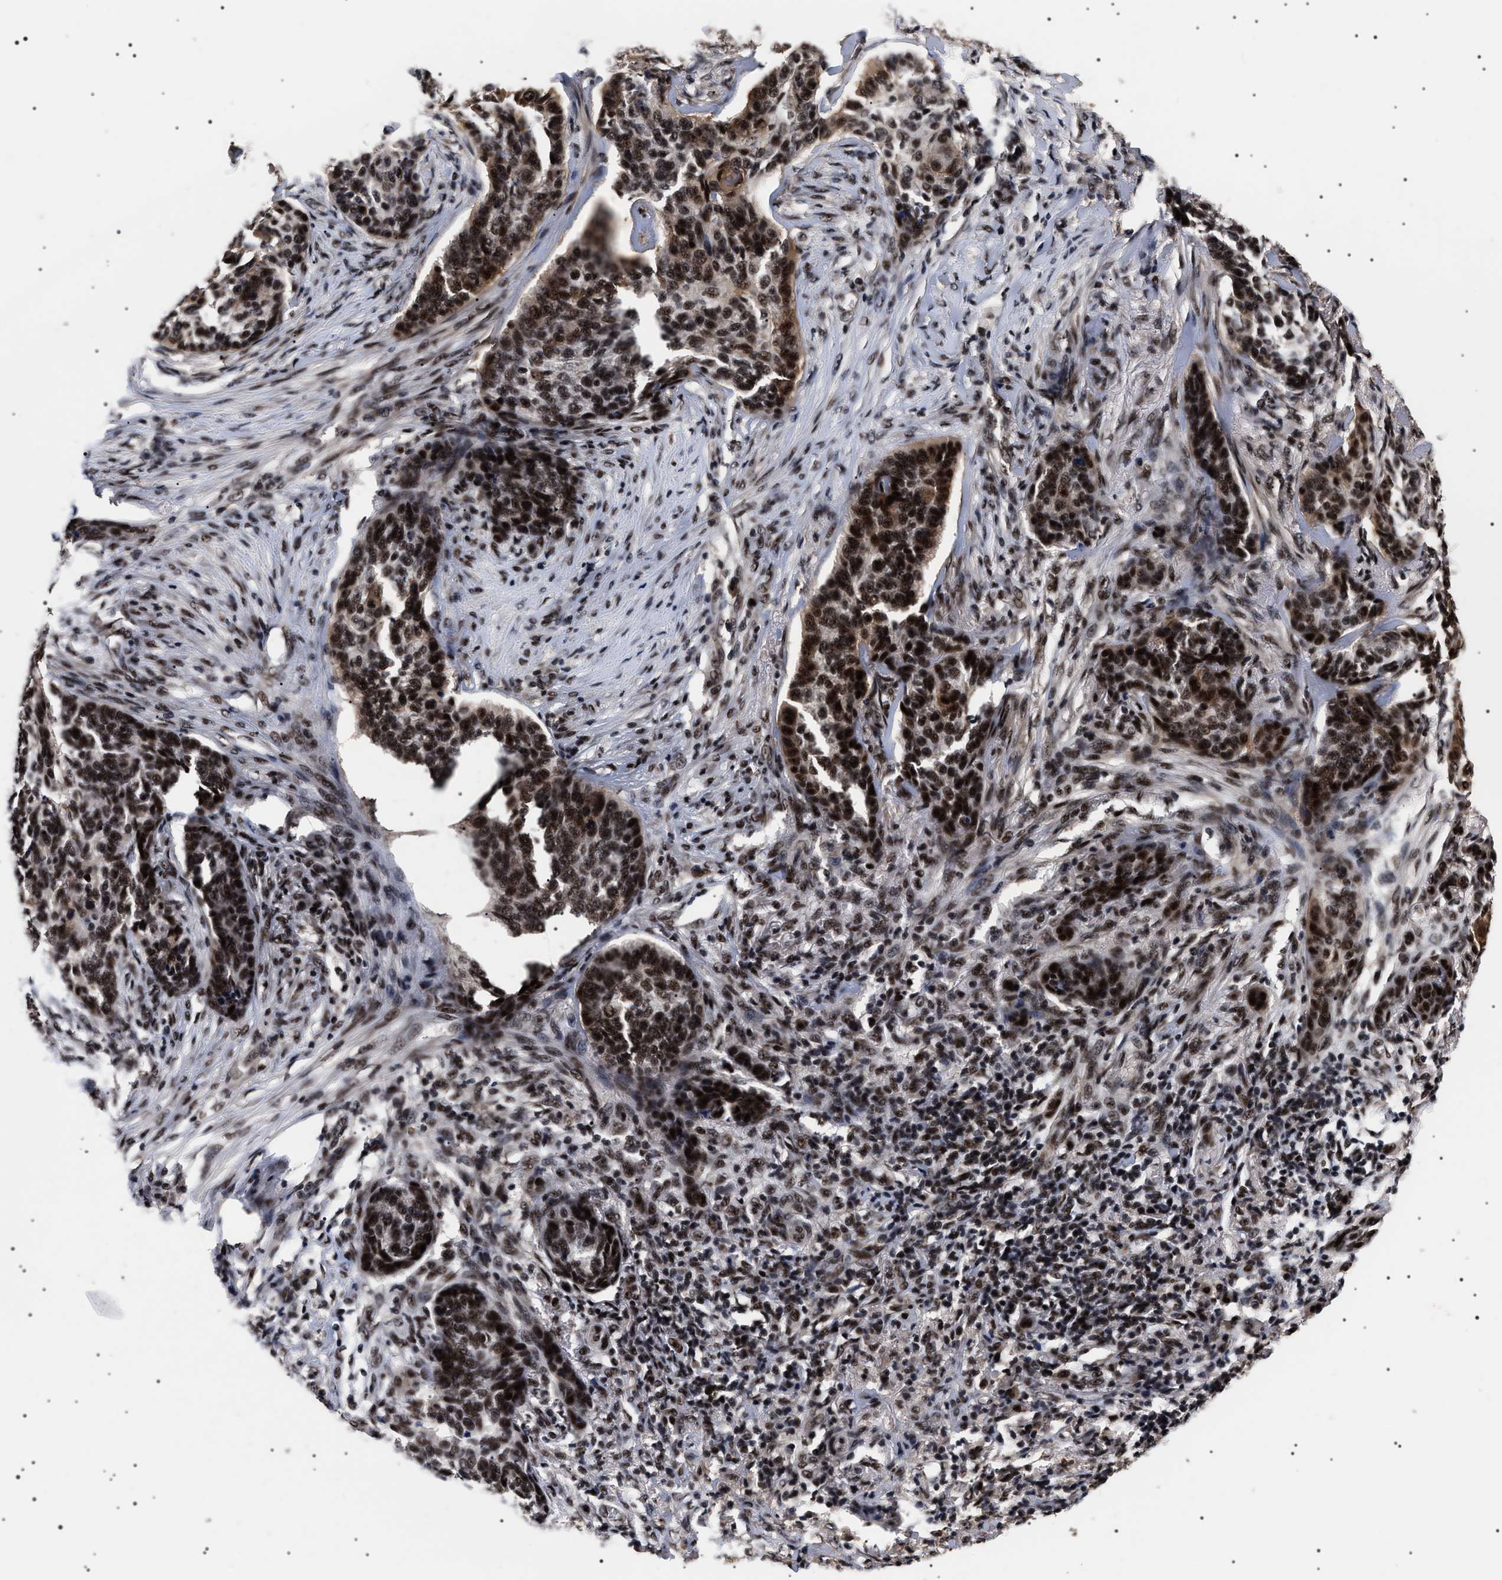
{"staining": {"intensity": "strong", "quantity": ">75%", "location": "nuclear"}, "tissue": "skin cancer", "cell_type": "Tumor cells", "image_type": "cancer", "snomed": [{"axis": "morphology", "description": "Basal cell carcinoma"}, {"axis": "topography", "description": "Skin"}], "caption": "Protein expression analysis of human skin basal cell carcinoma reveals strong nuclear expression in about >75% of tumor cells.", "gene": "CAAP1", "patient": {"sex": "male", "age": 85}}